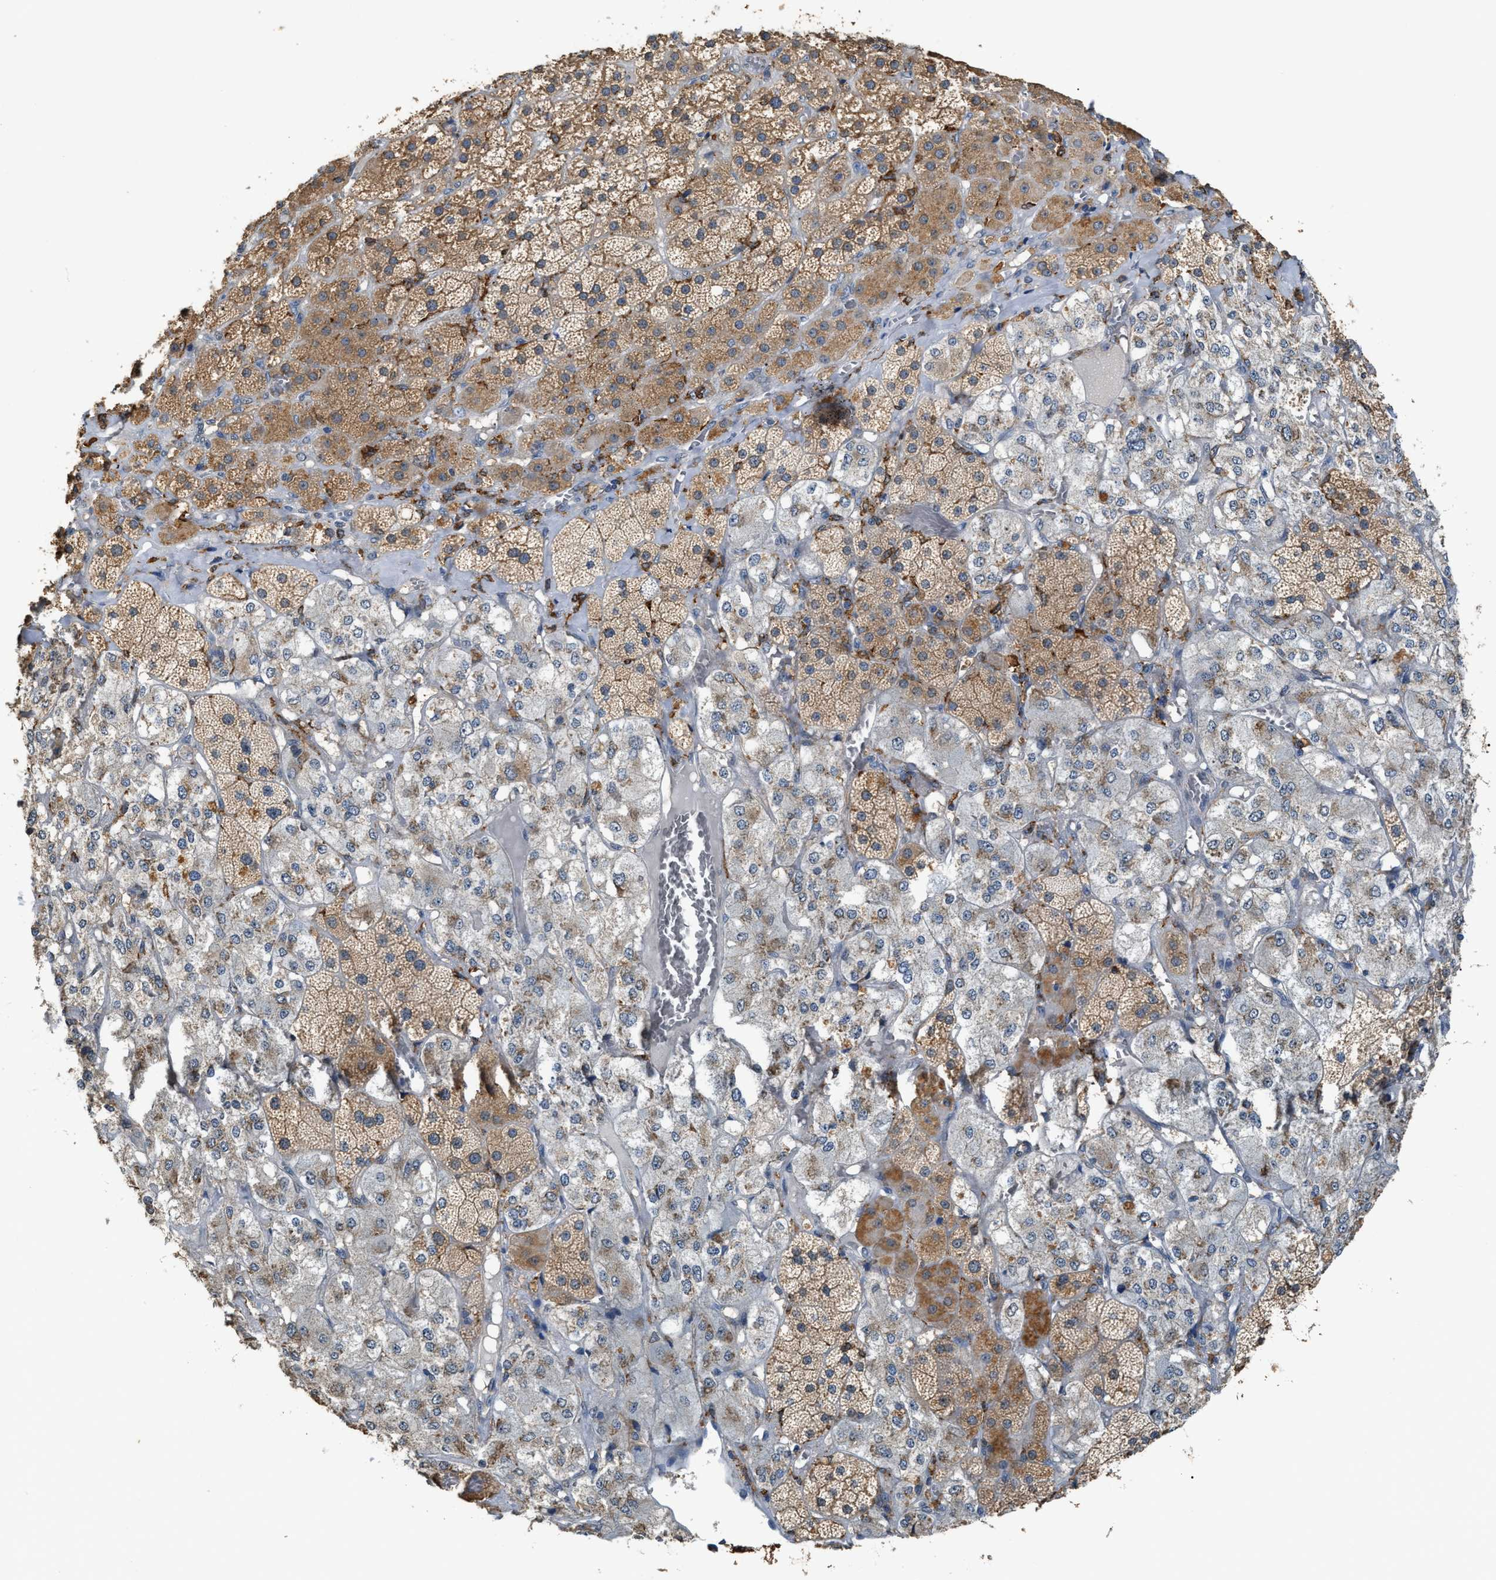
{"staining": {"intensity": "moderate", "quantity": ">75%", "location": "cytoplasmic/membranous"}, "tissue": "adrenal gland", "cell_type": "Glandular cells", "image_type": "normal", "snomed": [{"axis": "morphology", "description": "Normal tissue, NOS"}, {"axis": "topography", "description": "Adrenal gland"}], "caption": "Protein analysis of unremarkable adrenal gland displays moderate cytoplasmic/membranous positivity in approximately >75% of glandular cells.", "gene": "GCN1", "patient": {"sex": "male", "age": 57}}